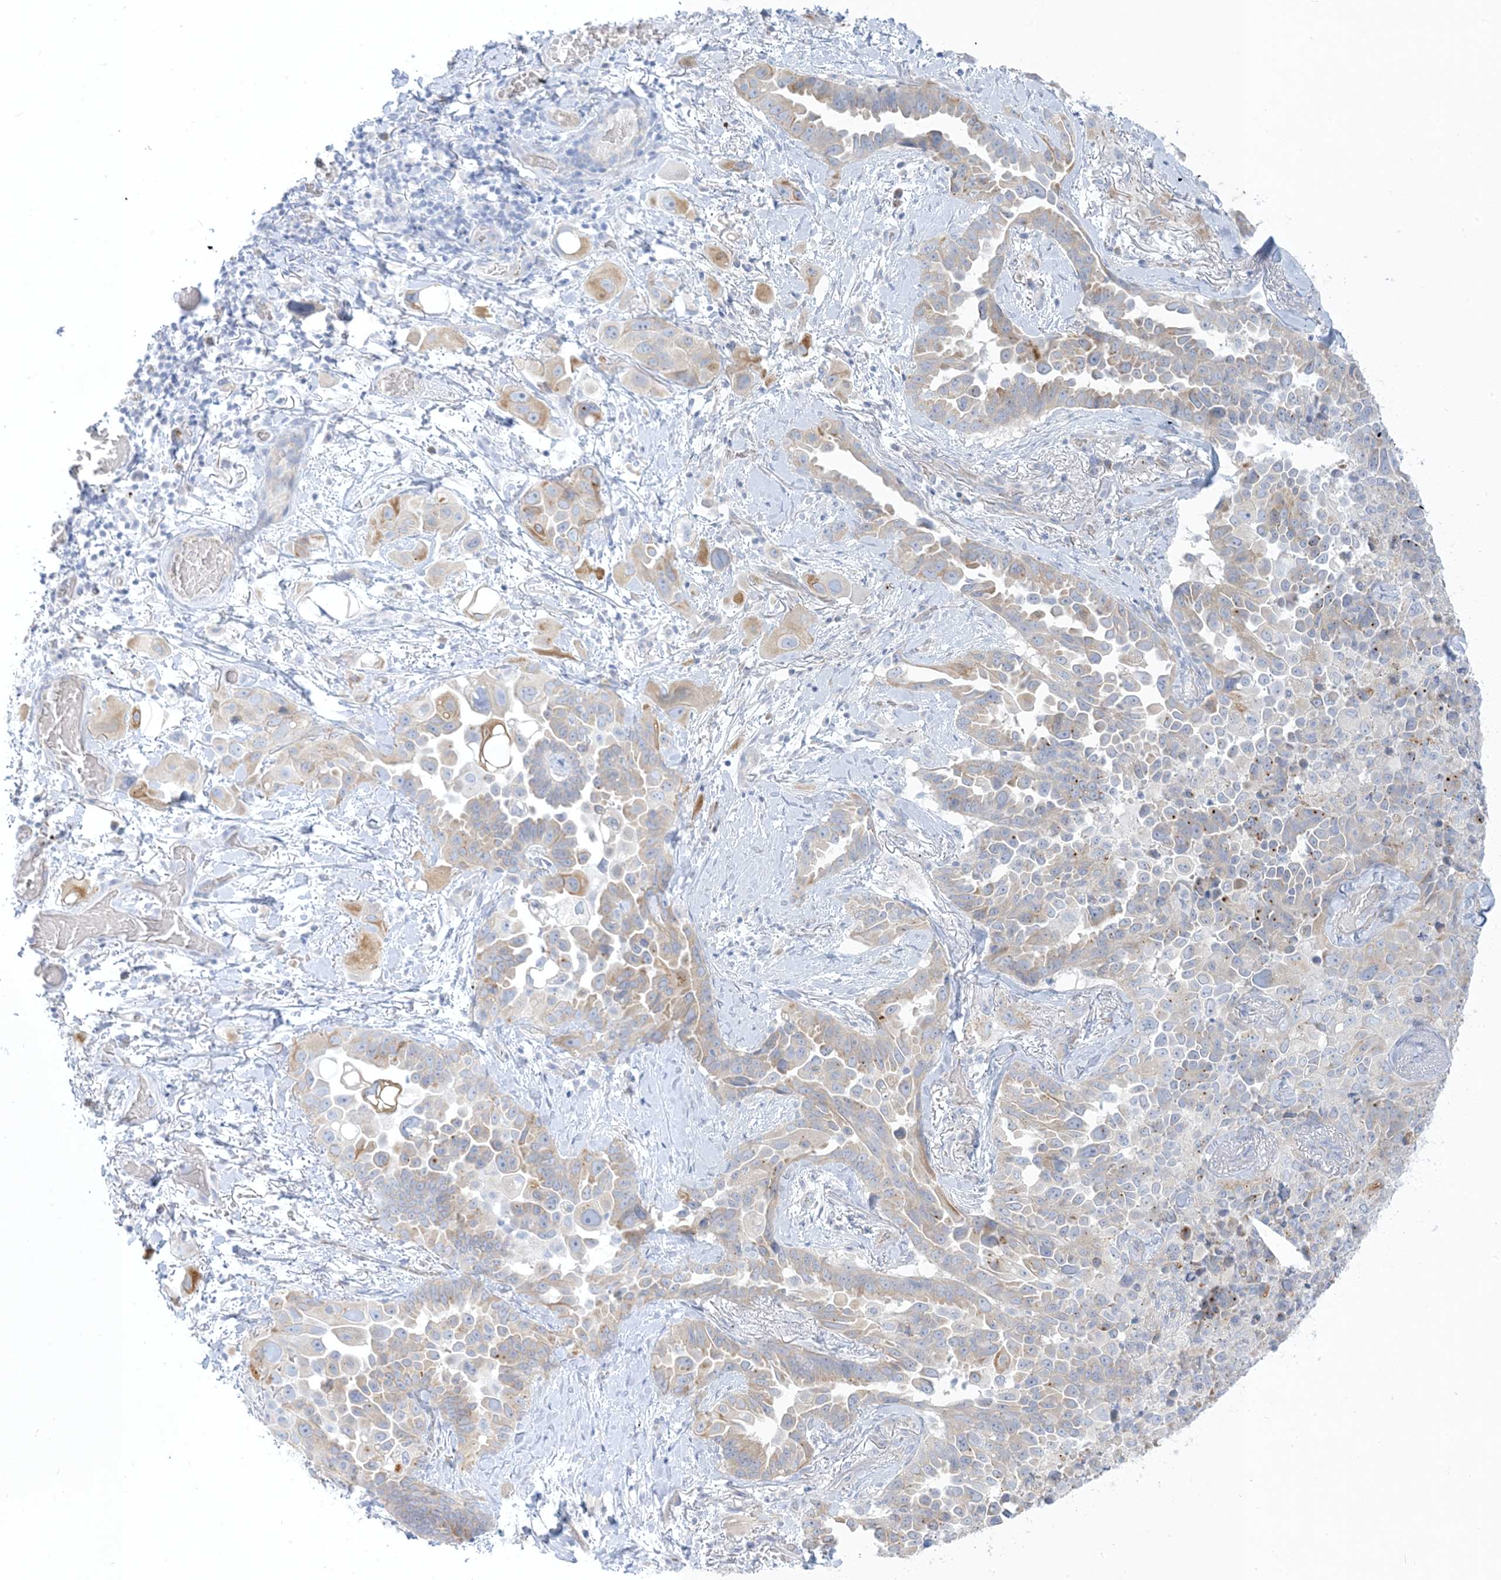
{"staining": {"intensity": "weak", "quantity": "25%-75%", "location": "cytoplasmic/membranous"}, "tissue": "lung cancer", "cell_type": "Tumor cells", "image_type": "cancer", "snomed": [{"axis": "morphology", "description": "Adenocarcinoma, NOS"}, {"axis": "topography", "description": "Lung"}], "caption": "Adenocarcinoma (lung) stained with a protein marker displays weak staining in tumor cells.", "gene": "XIRP2", "patient": {"sex": "female", "age": 67}}